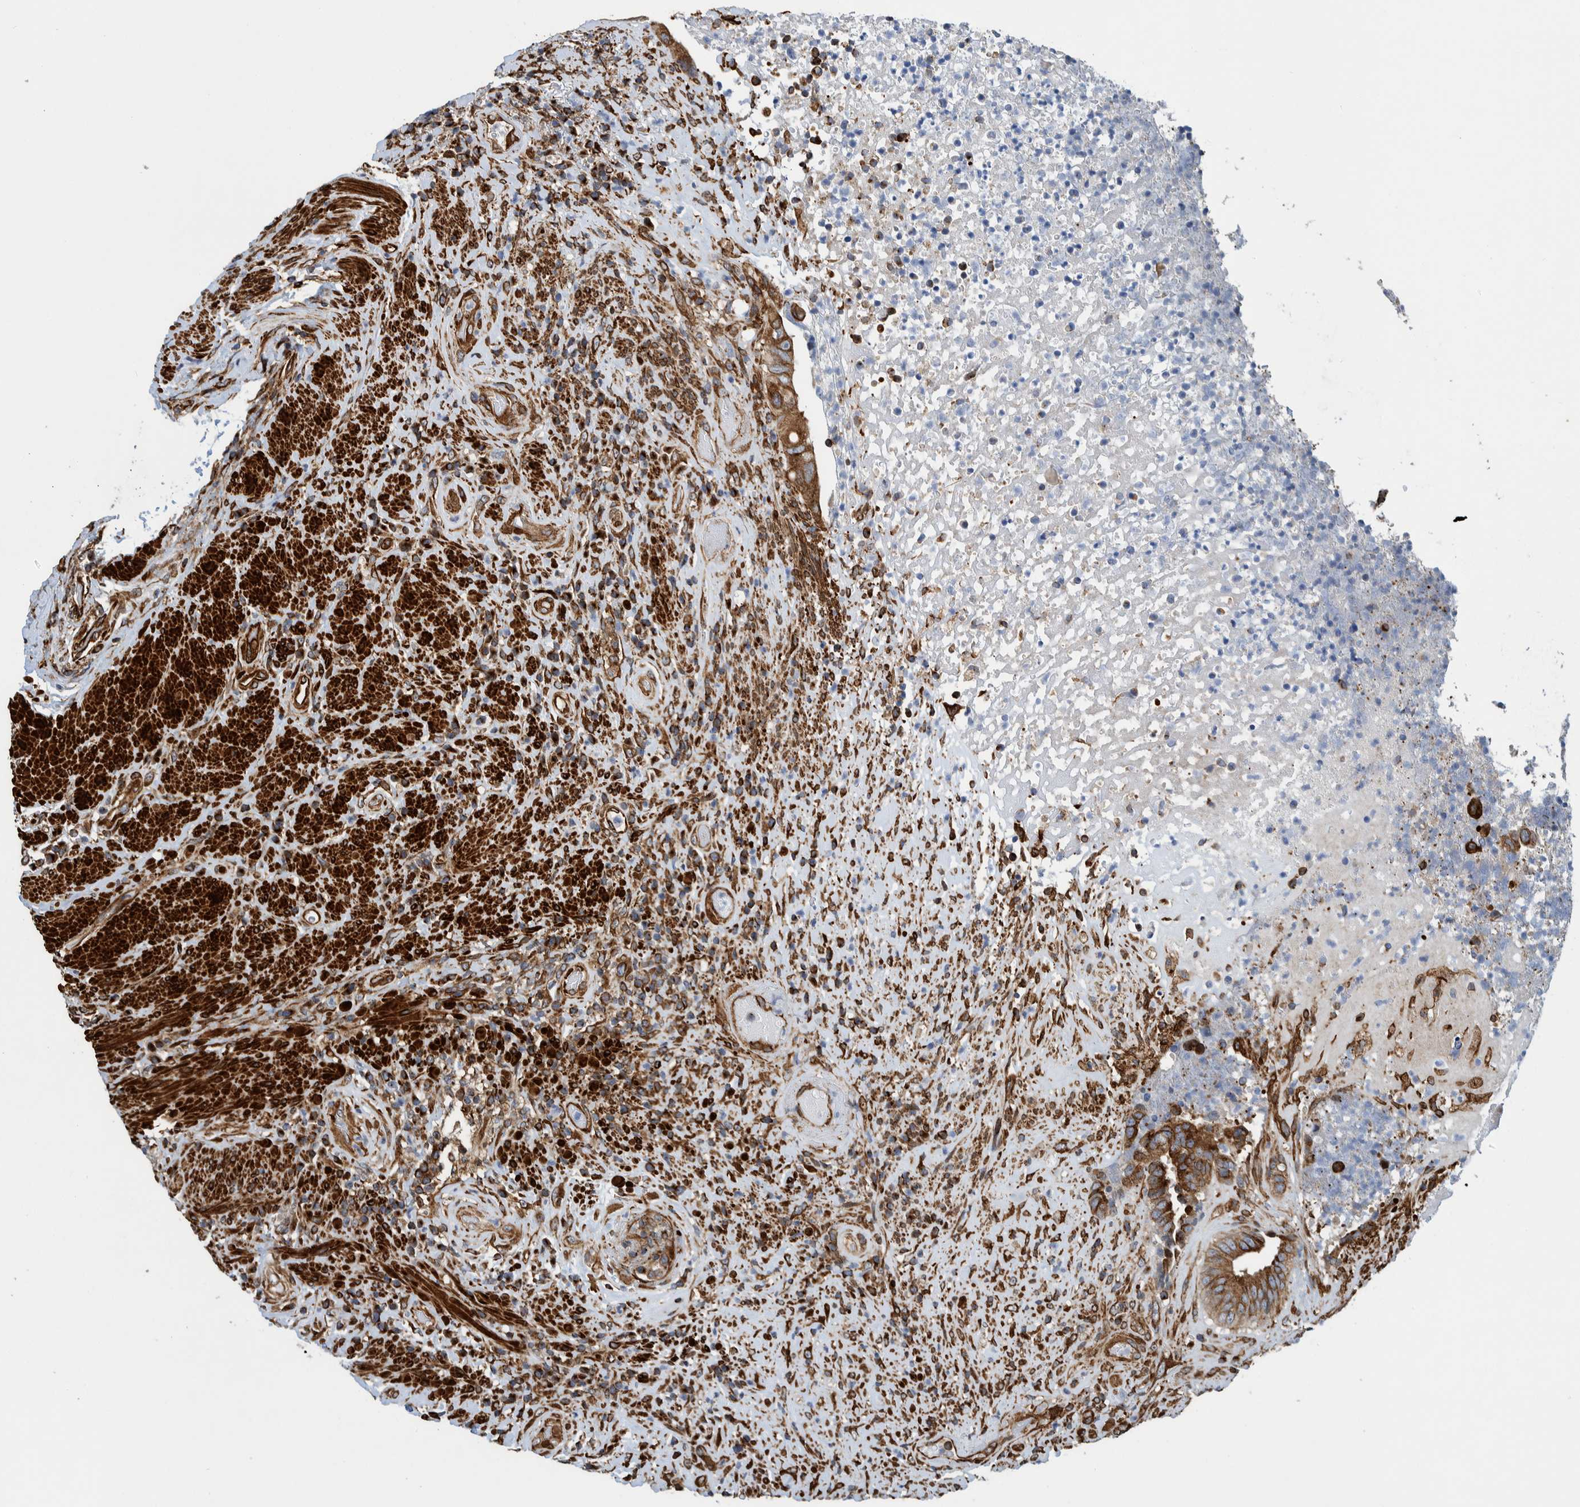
{"staining": {"intensity": "moderate", "quantity": ">75%", "location": "cytoplasmic/membranous"}, "tissue": "colorectal cancer", "cell_type": "Tumor cells", "image_type": "cancer", "snomed": [{"axis": "morphology", "description": "Adenocarcinoma, NOS"}, {"axis": "topography", "description": "Rectum"}], "caption": "Moderate cytoplasmic/membranous protein expression is identified in approximately >75% of tumor cells in colorectal adenocarcinoma.", "gene": "CCDC57", "patient": {"sex": "male", "age": 72}}